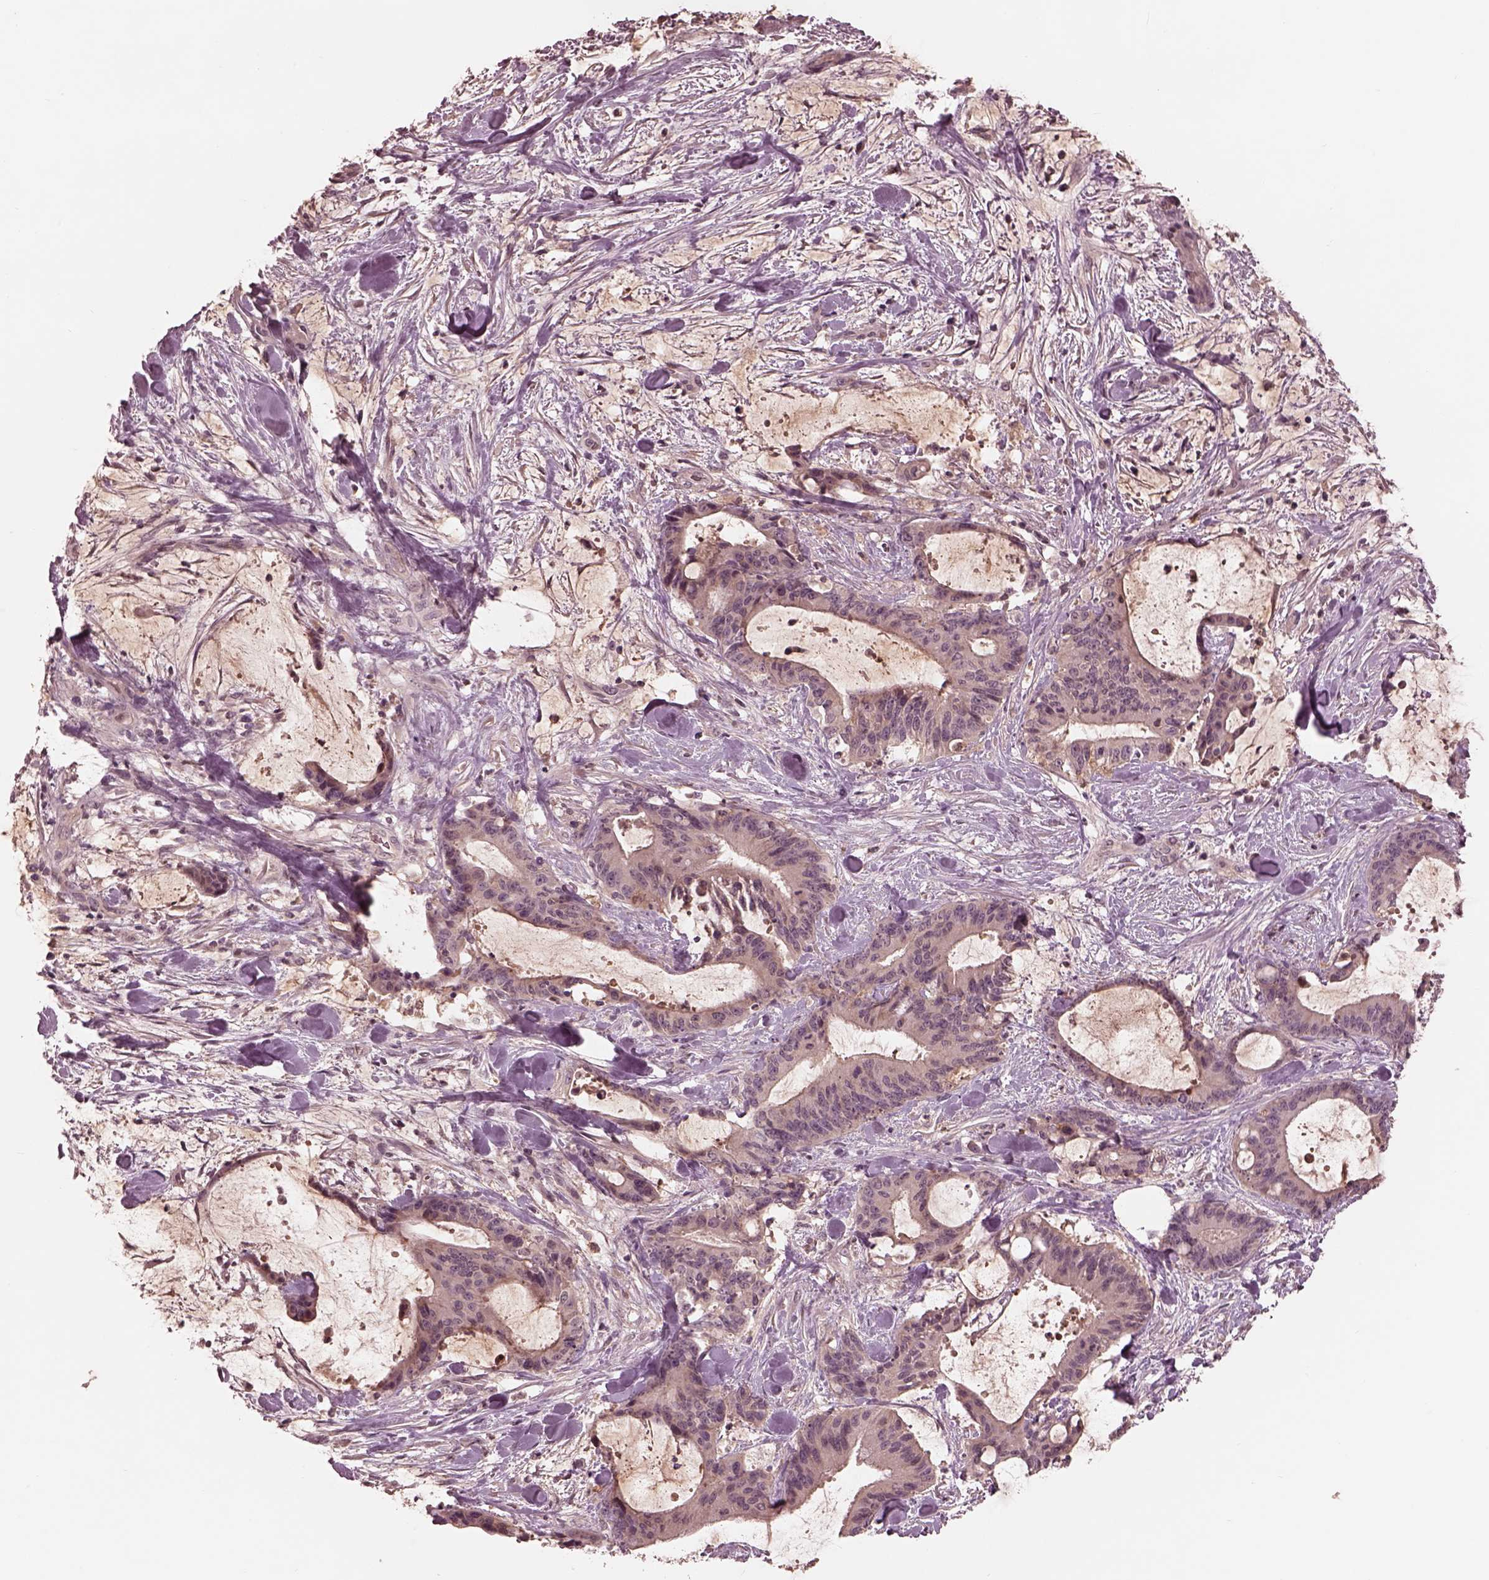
{"staining": {"intensity": "negative", "quantity": "none", "location": "none"}, "tissue": "liver cancer", "cell_type": "Tumor cells", "image_type": "cancer", "snomed": [{"axis": "morphology", "description": "Cholangiocarcinoma"}, {"axis": "topography", "description": "Liver"}], "caption": "Immunohistochemical staining of human liver cholangiocarcinoma displays no significant positivity in tumor cells.", "gene": "TF", "patient": {"sex": "female", "age": 73}}